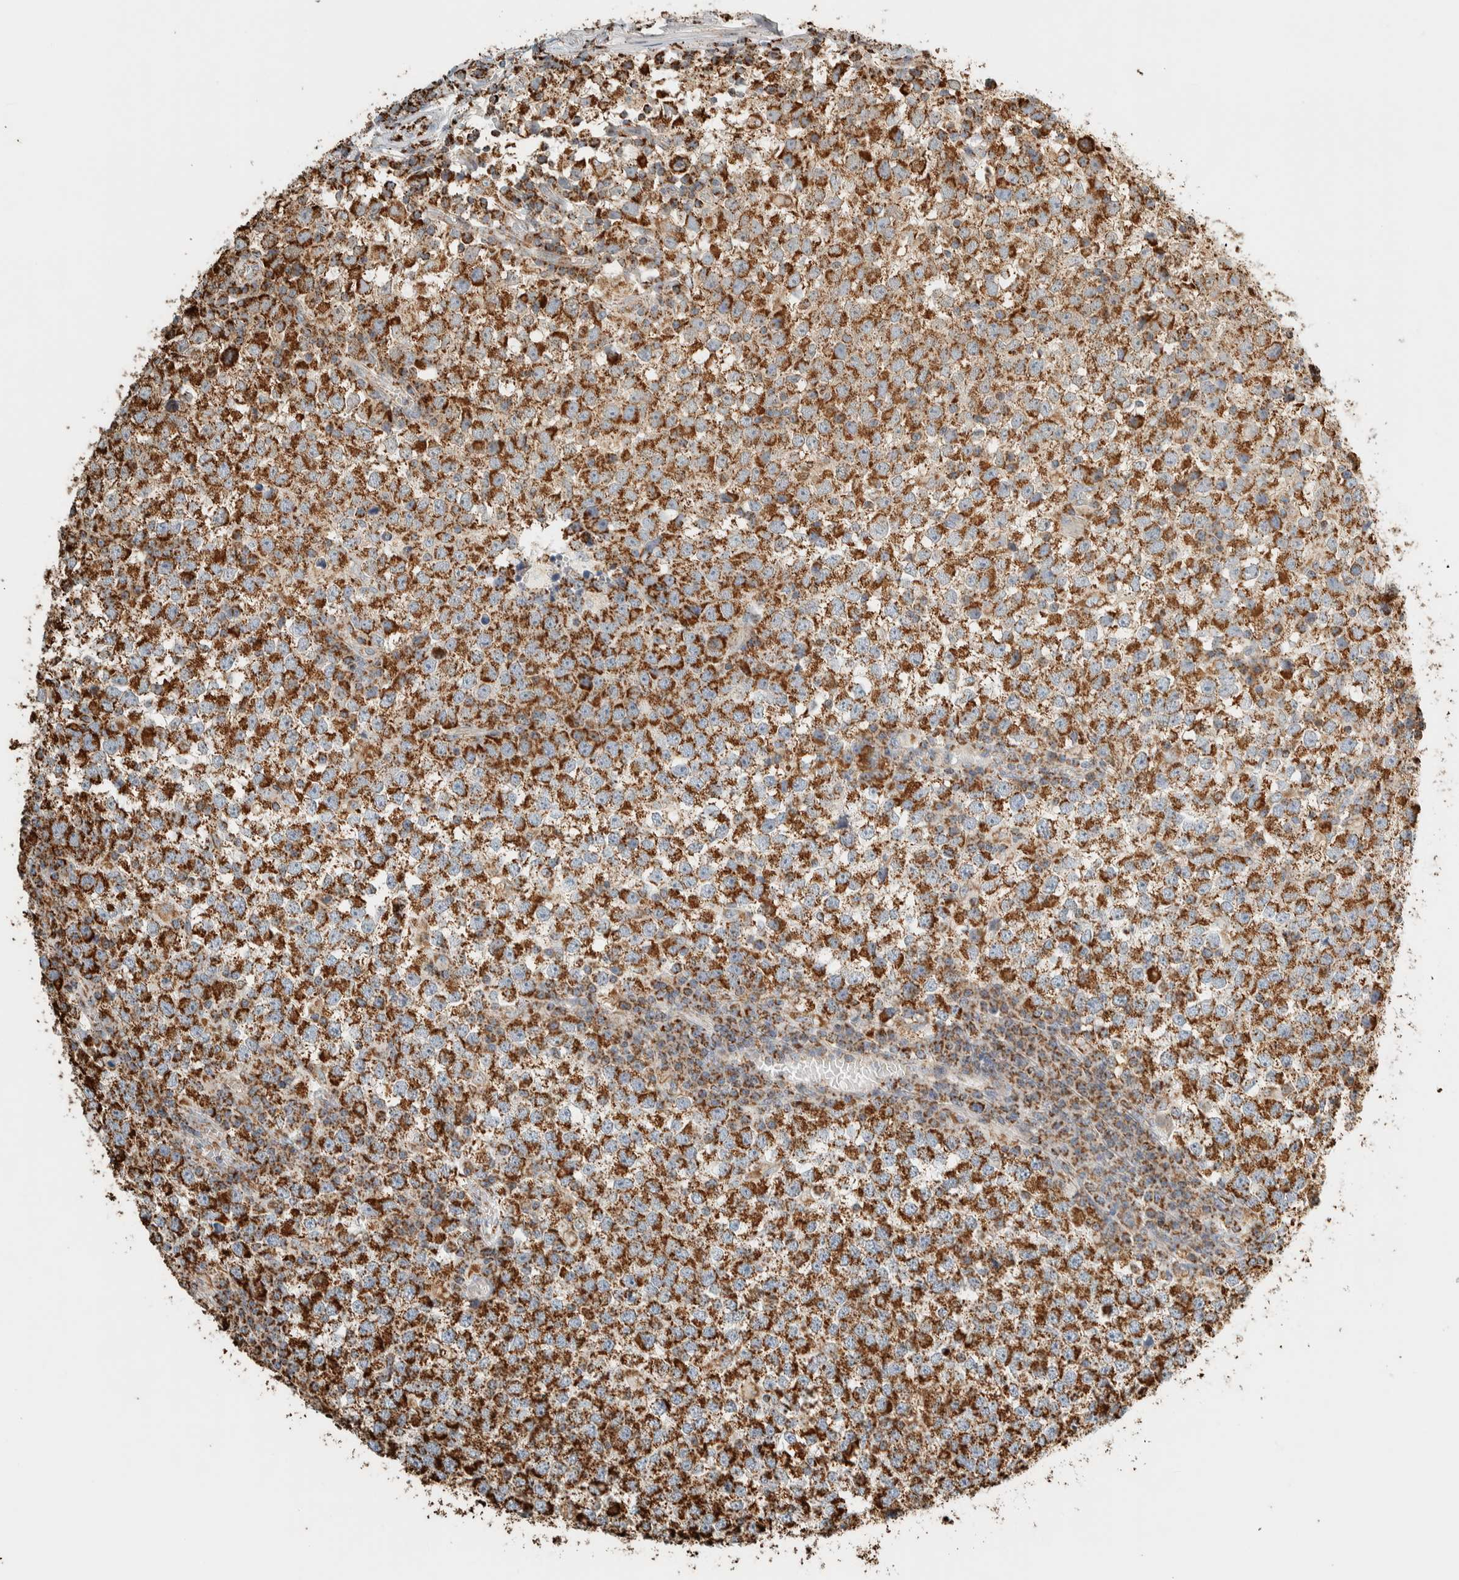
{"staining": {"intensity": "strong", "quantity": ">75%", "location": "cytoplasmic/membranous"}, "tissue": "testis cancer", "cell_type": "Tumor cells", "image_type": "cancer", "snomed": [{"axis": "morphology", "description": "Seminoma, NOS"}, {"axis": "topography", "description": "Testis"}], "caption": "Immunohistochemical staining of testis seminoma demonstrates strong cytoplasmic/membranous protein expression in approximately >75% of tumor cells.", "gene": "ZNF454", "patient": {"sex": "male", "age": 65}}